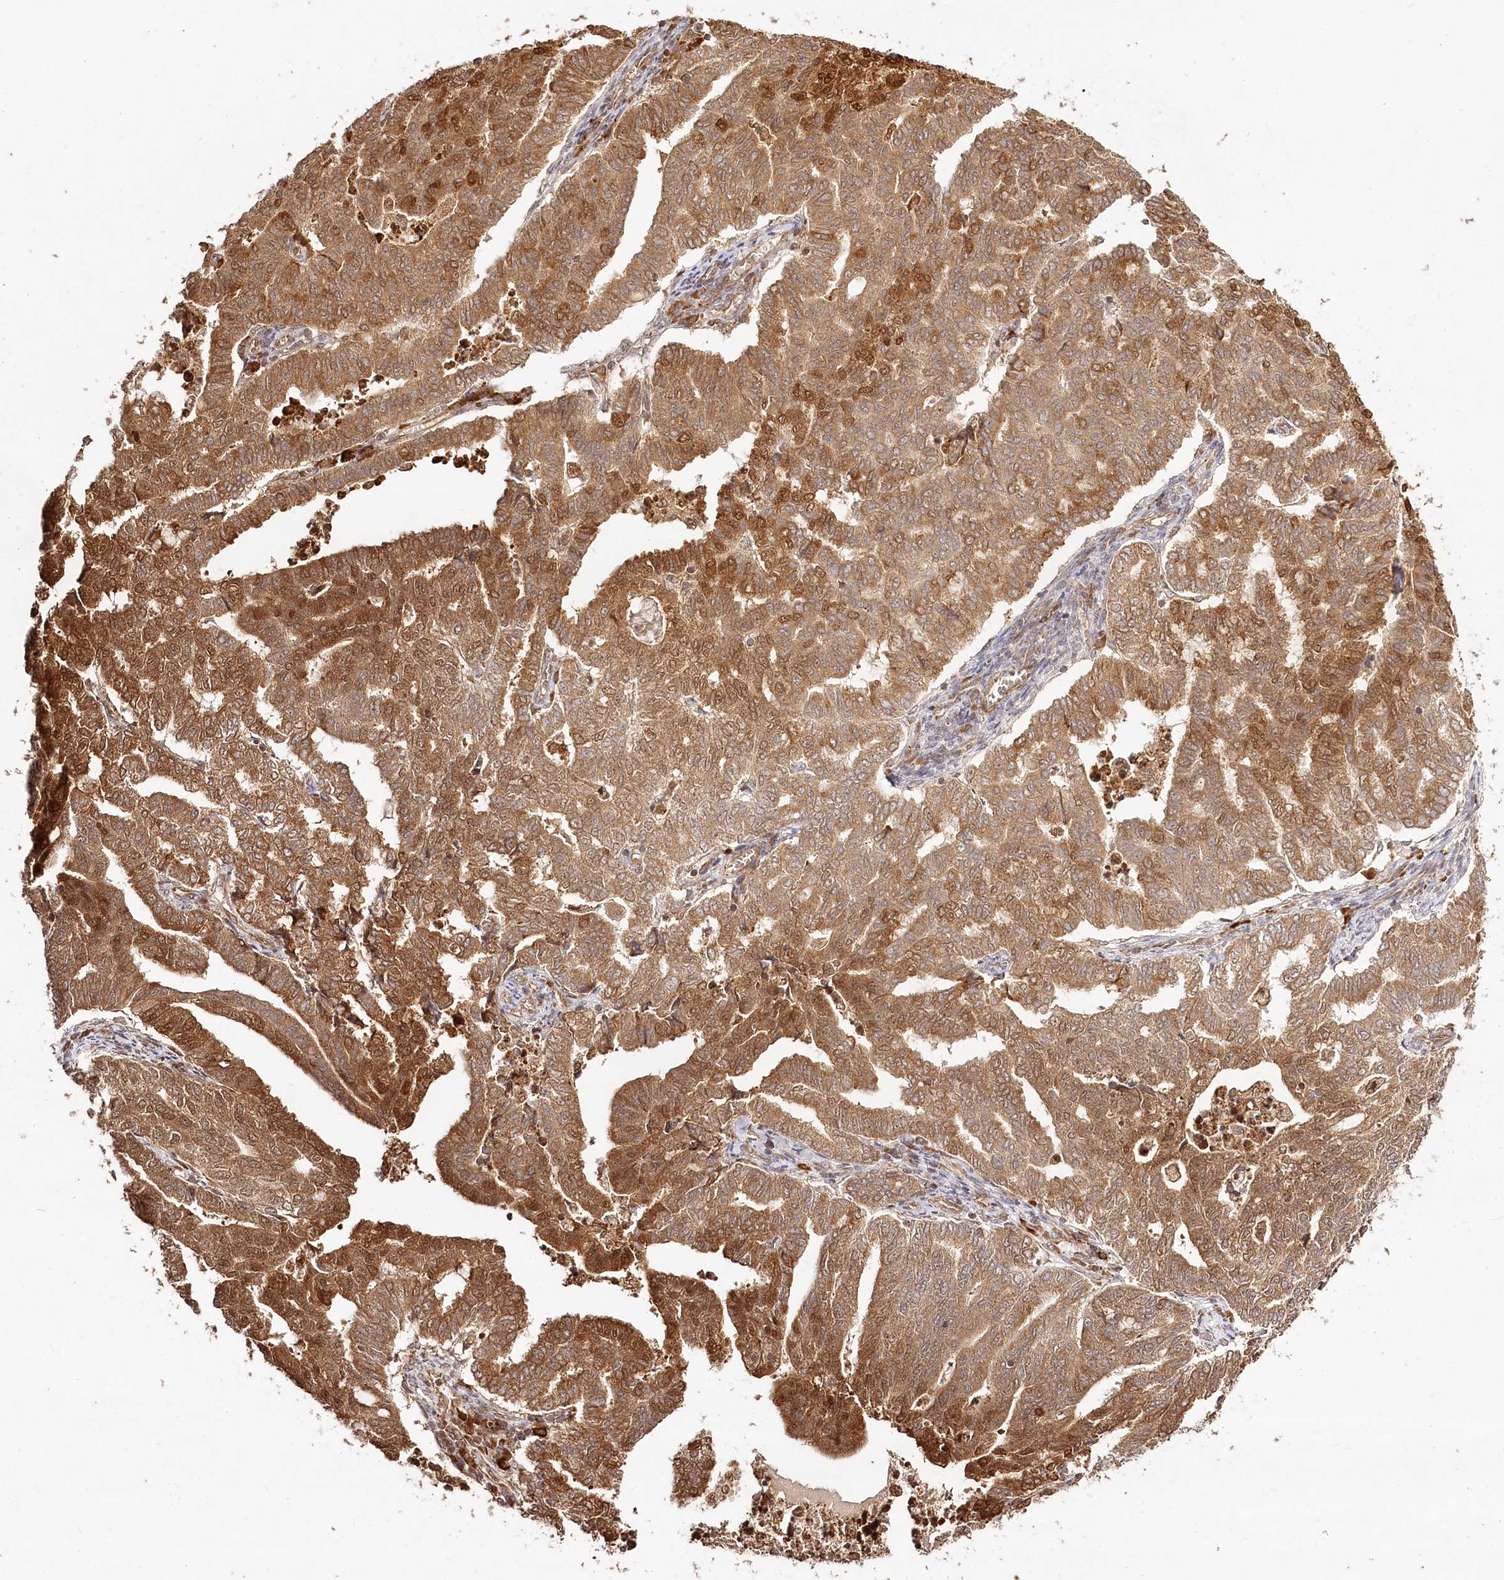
{"staining": {"intensity": "strong", "quantity": ">75%", "location": "cytoplasmic/membranous,nuclear"}, "tissue": "endometrial cancer", "cell_type": "Tumor cells", "image_type": "cancer", "snomed": [{"axis": "morphology", "description": "Adenocarcinoma, NOS"}, {"axis": "topography", "description": "Endometrium"}], "caption": "Human endometrial cancer (adenocarcinoma) stained with a protein marker demonstrates strong staining in tumor cells.", "gene": "ULK2", "patient": {"sex": "female", "age": 79}}